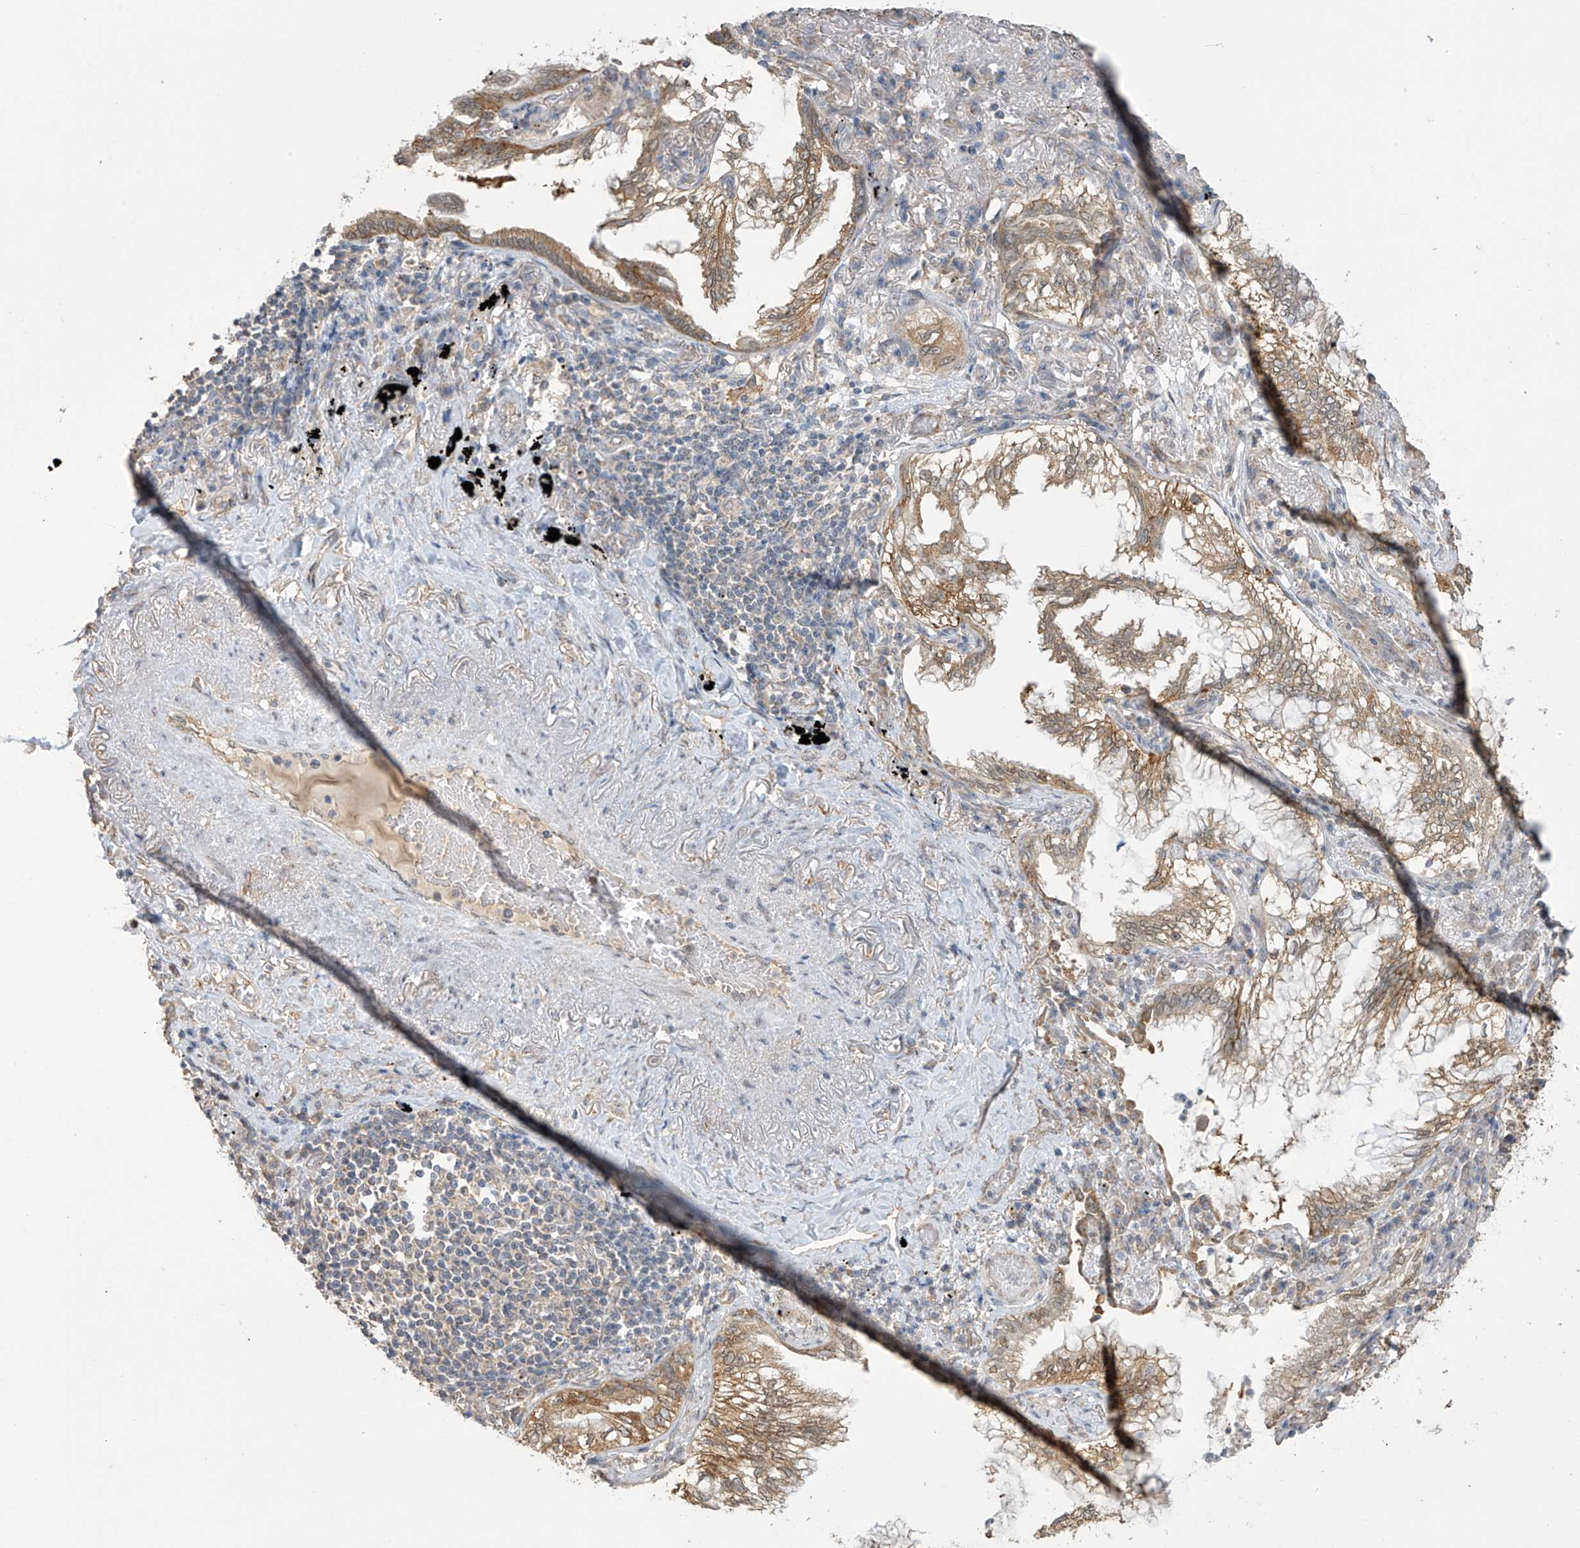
{"staining": {"intensity": "moderate", "quantity": ">75%", "location": "cytoplasmic/membranous"}, "tissue": "lung cancer", "cell_type": "Tumor cells", "image_type": "cancer", "snomed": [{"axis": "morphology", "description": "Adenocarcinoma, NOS"}, {"axis": "topography", "description": "Lung"}], "caption": "This is a micrograph of immunohistochemistry staining of lung cancer, which shows moderate positivity in the cytoplasmic/membranous of tumor cells.", "gene": "KIAA1522", "patient": {"sex": "female", "age": 70}}